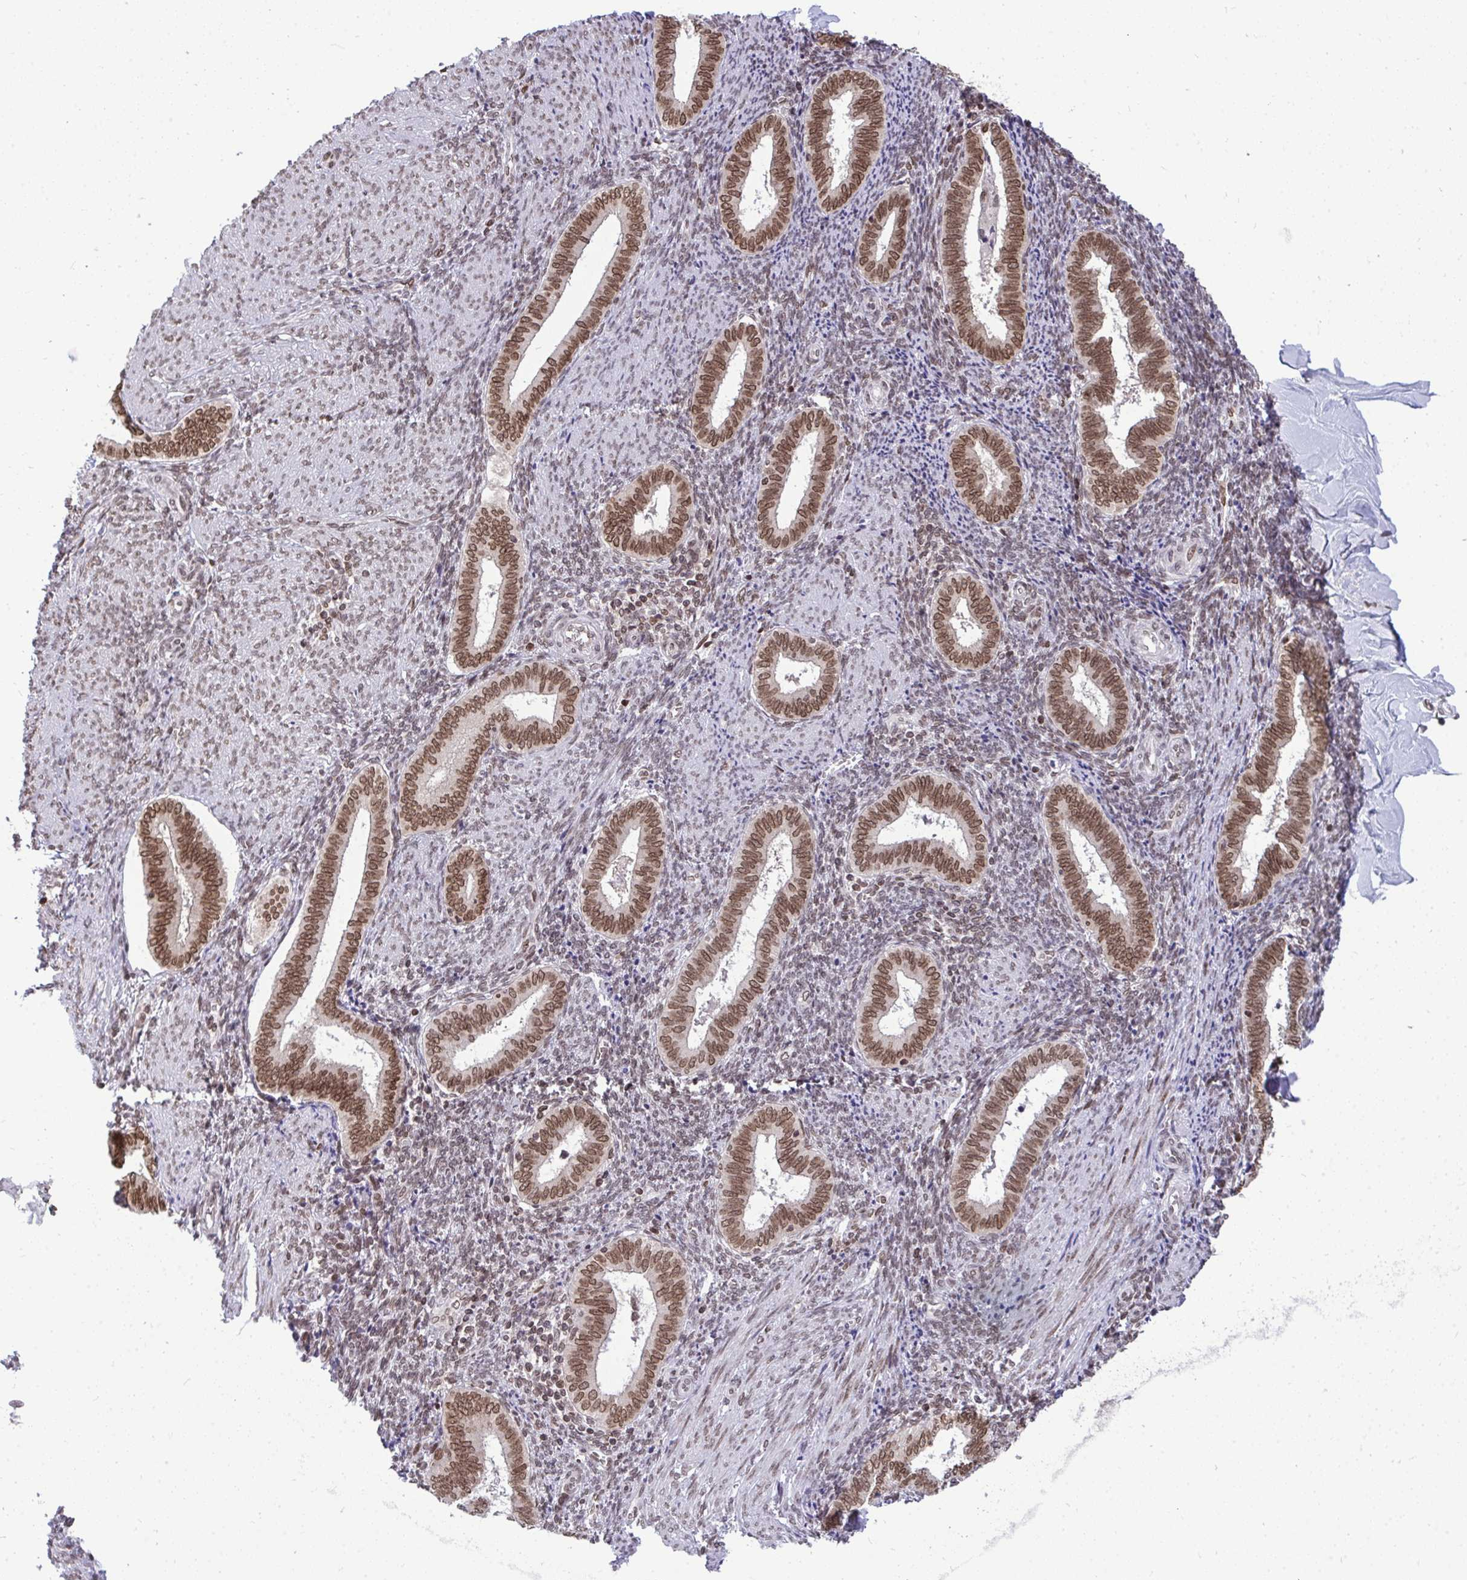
{"staining": {"intensity": "moderate", "quantity": "25%-75%", "location": "nuclear"}, "tissue": "endometrium", "cell_type": "Cells in endometrial stroma", "image_type": "normal", "snomed": [{"axis": "morphology", "description": "Normal tissue, NOS"}, {"axis": "topography", "description": "Endometrium"}], "caption": "IHC of normal endometrium exhibits medium levels of moderate nuclear expression in approximately 25%-75% of cells in endometrial stroma.", "gene": "JPT1", "patient": {"sex": "female", "age": 42}}